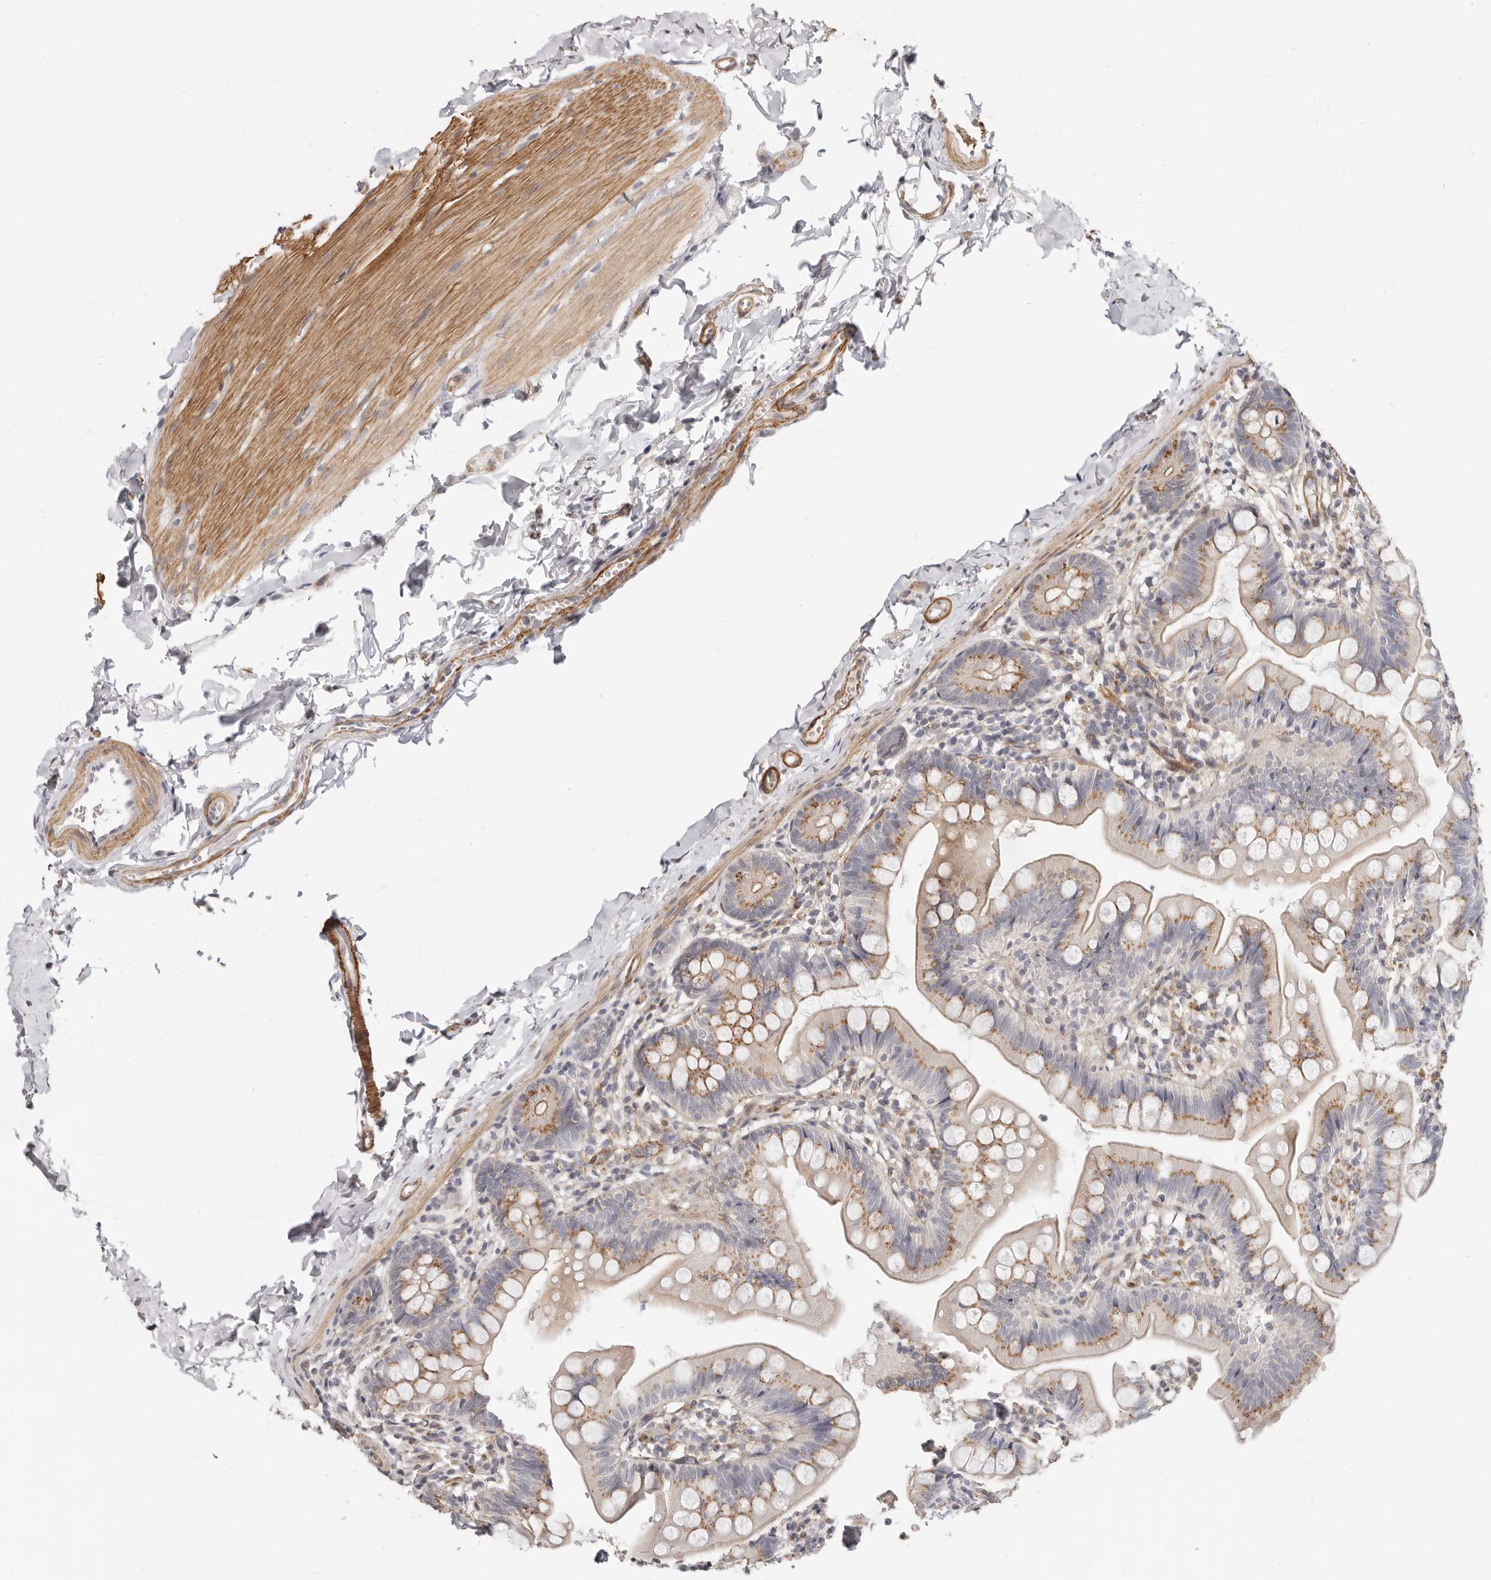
{"staining": {"intensity": "moderate", "quantity": "25%-75%", "location": "cytoplasmic/membranous"}, "tissue": "small intestine", "cell_type": "Glandular cells", "image_type": "normal", "snomed": [{"axis": "morphology", "description": "Normal tissue, NOS"}, {"axis": "topography", "description": "Small intestine"}], "caption": "DAB (3,3'-diaminobenzidine) immunohistochemical staining of normal human small intestine demonstrates moderate cytoplasmic/membranous protein expression in approximately 25%-75% of glandular cells. The protein of interest is shown in brown color, while the nuclei are stained blue.", "gene": "RABAC1", "patient": {"sex": "male", "age": 7}}